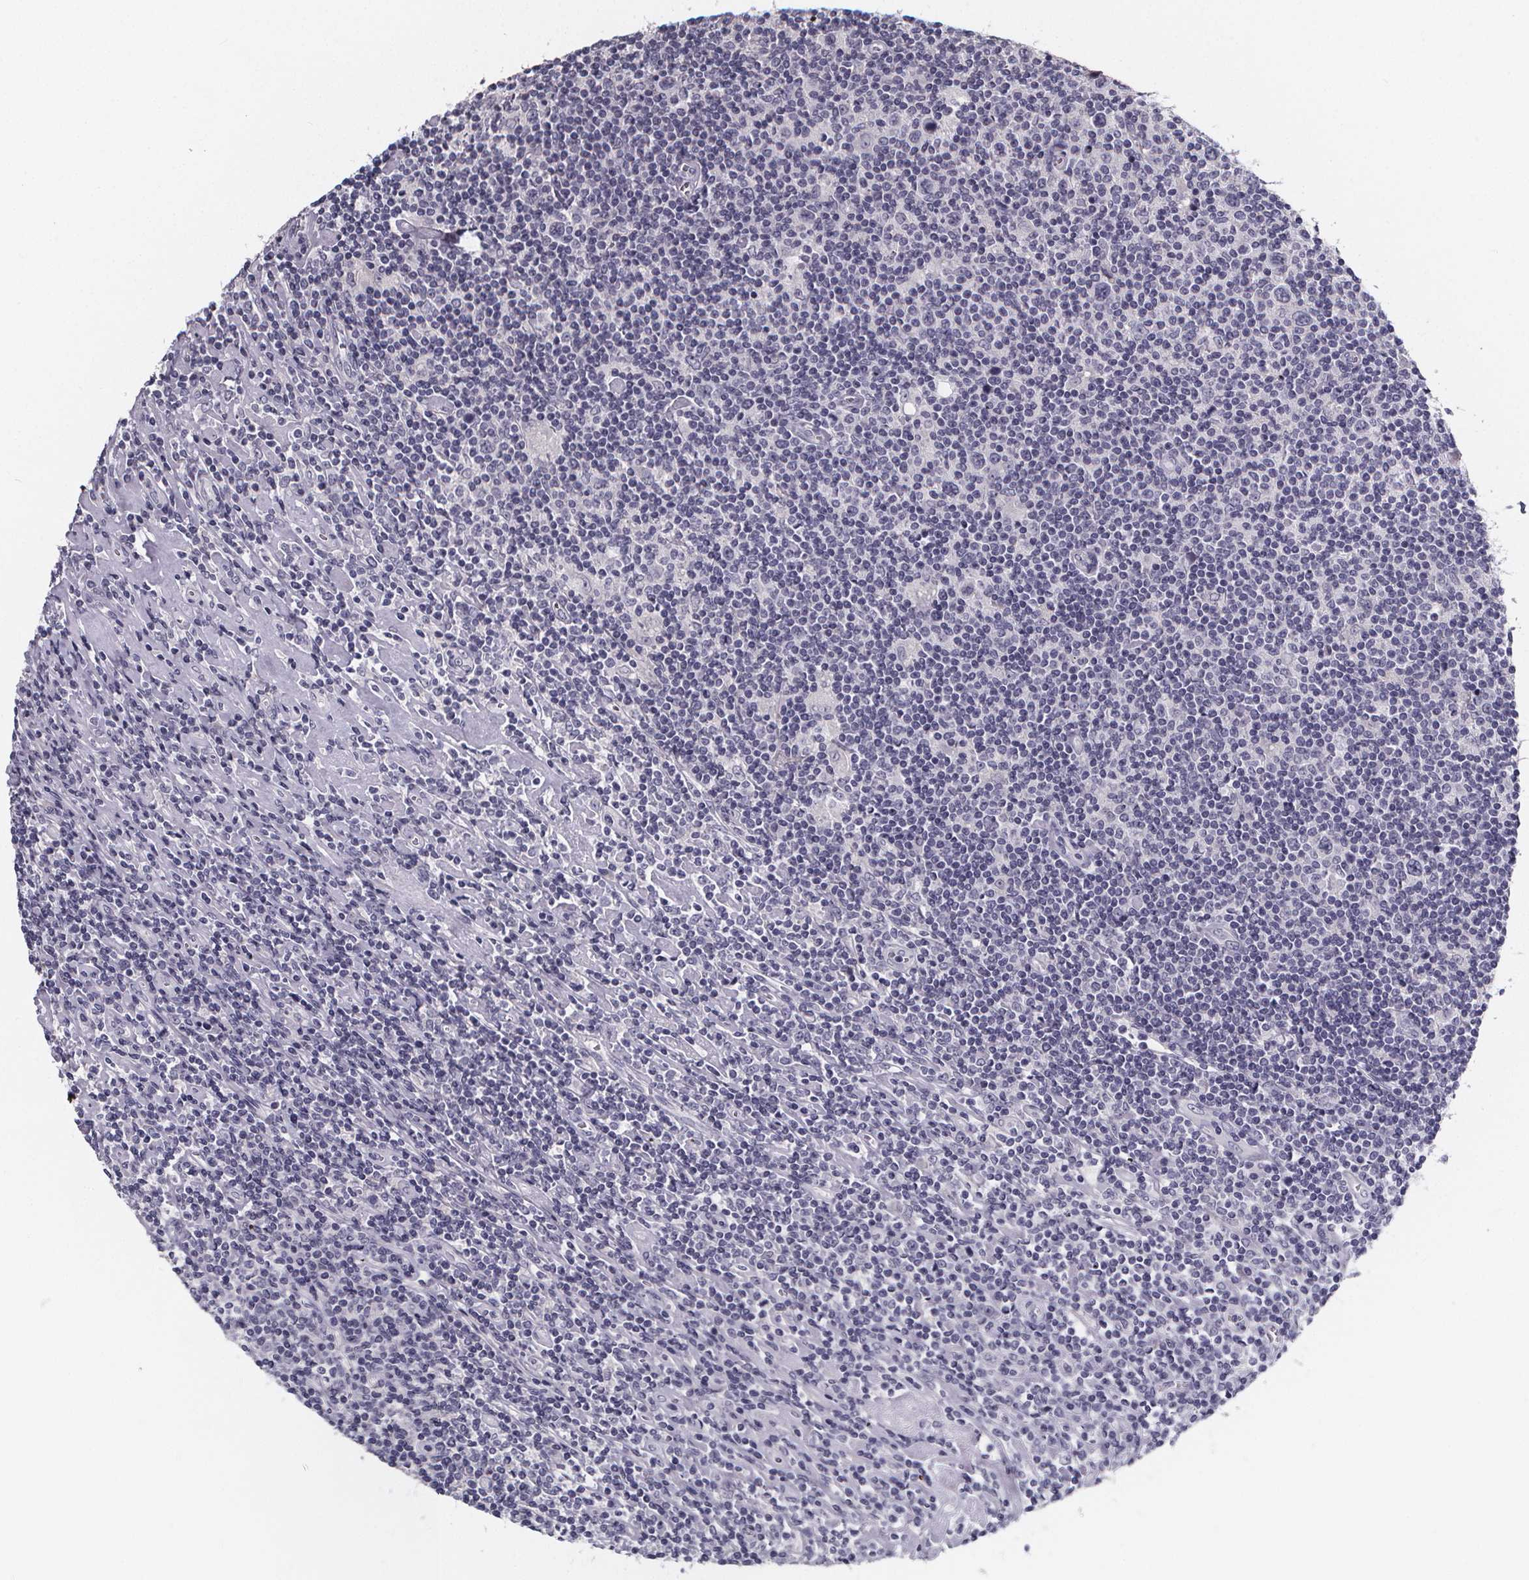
{"staining": {"intensity": "negative", "quantity": "none", "location": "none"}, "tissue": "lymphoma", "cell_type": "Tumor cells", "image_type": "cancer", "snomed": [{"axis": "morphology", "description": "Hodgkin's disease, NOS"}, {"axis": "topography", "description": "Lymph node"}], "caption": "Tumor cells show no significant protein expression in Hodgkin's disease. Brightfield microscopy of immunohistochemistry (IHC) stained with DAB (brown) and hematoxylin (blue), captured at high magnification.", "gene": "AGT", "patient": {"sex": "male", "age": 40}}